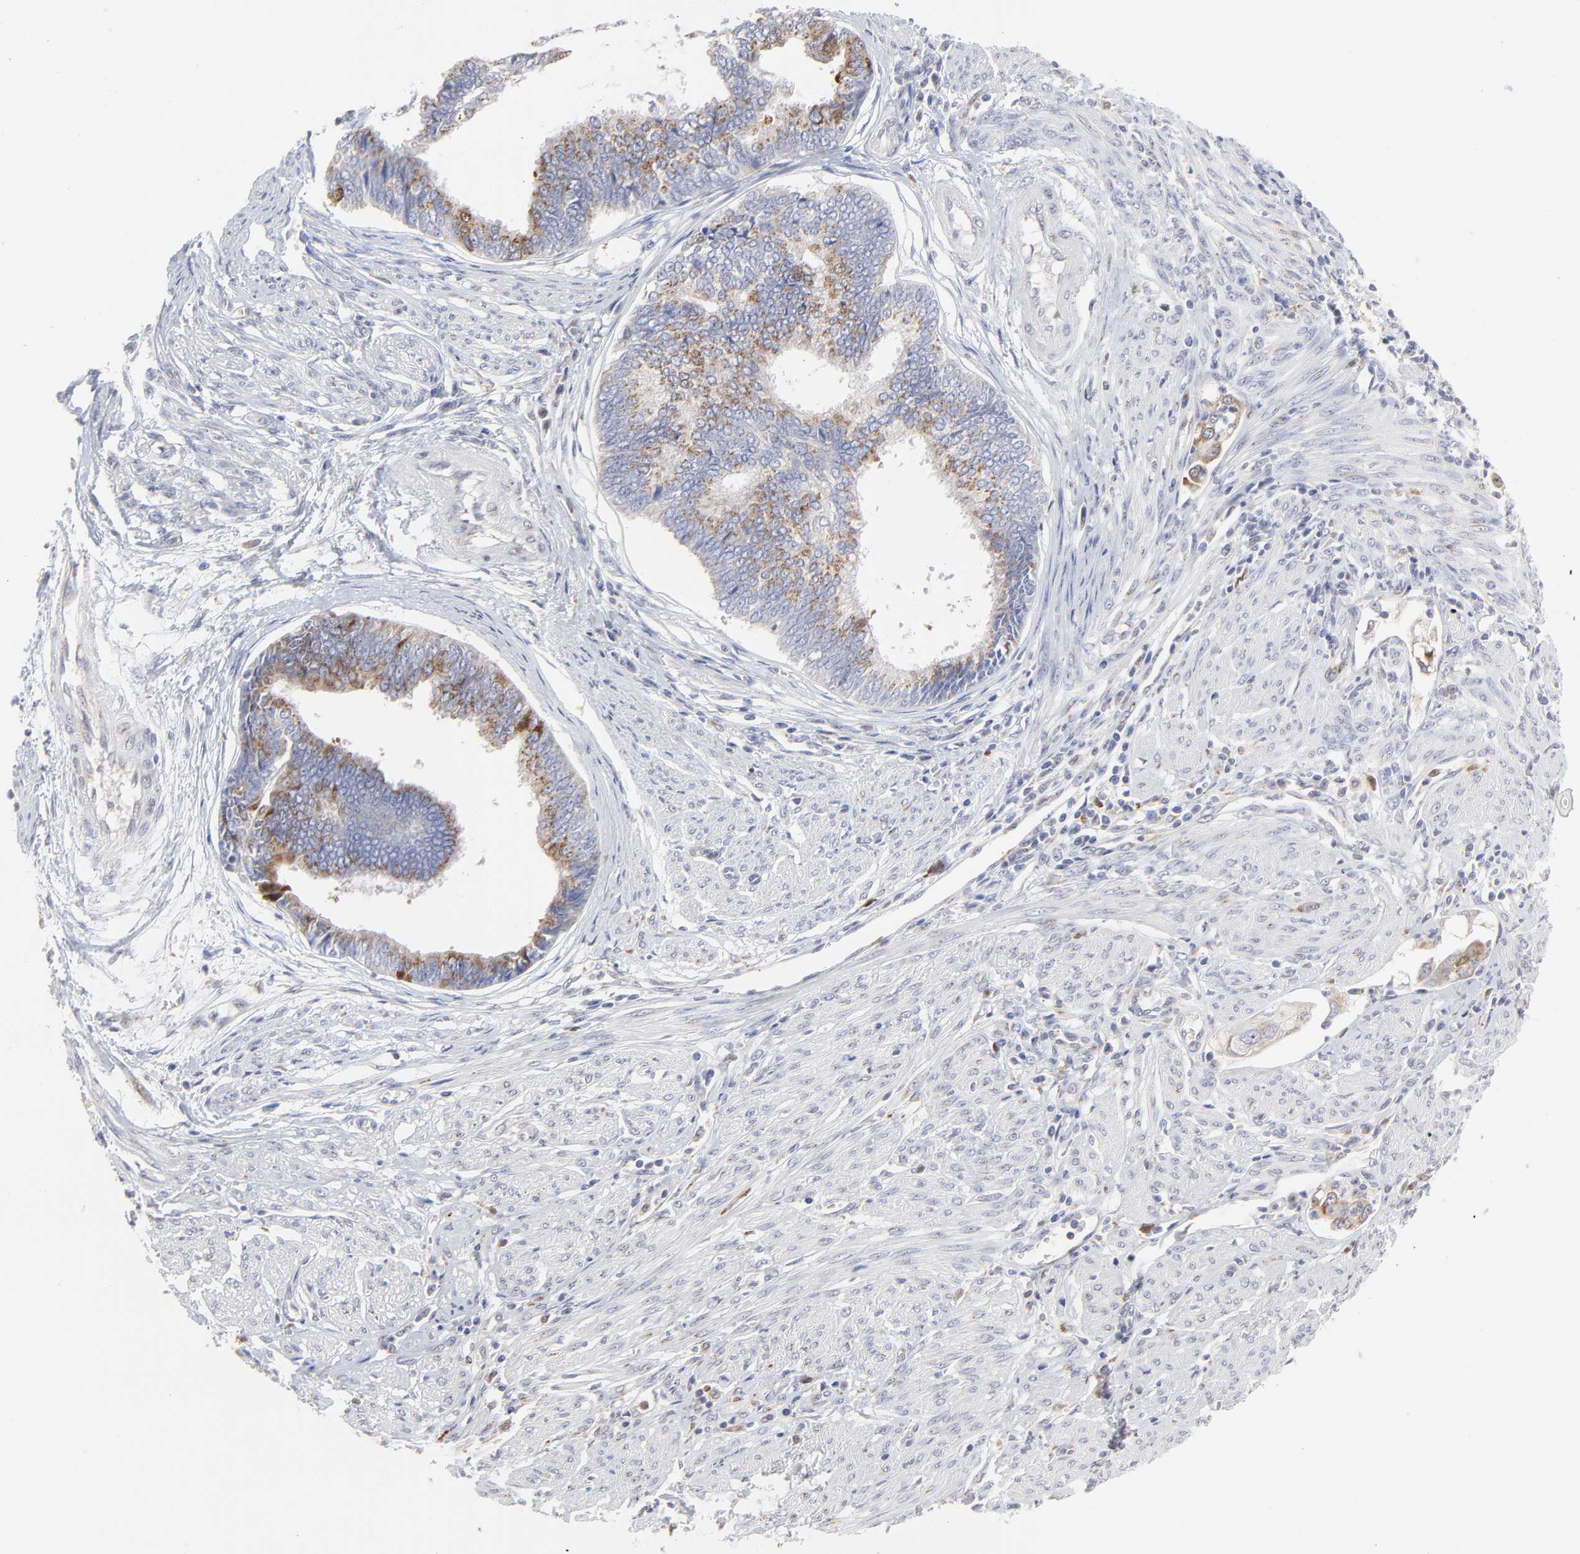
{"staining": {"intensity": "moderate", "quantity": "25%-75%", "location": "cytoplasmic/membranous"}, "tissue": "endometrial cancer", "cell_type": "Tumor cells", "image_type": "cancer", "snomed": [{"axis": "morphology", "description": "Adenocarcinoma, NOS"}, {"axis": "topography", "description": "Endometrium"}], "caption": "Protein expression analysis of endometrial cancer (adenocarcinoma) reveals moderate cytoplasmic/membranous staining in about 25%-75% of tumor cells.", "gene": "NCAPH", "patient": {"sex": "female", "age": 75}}